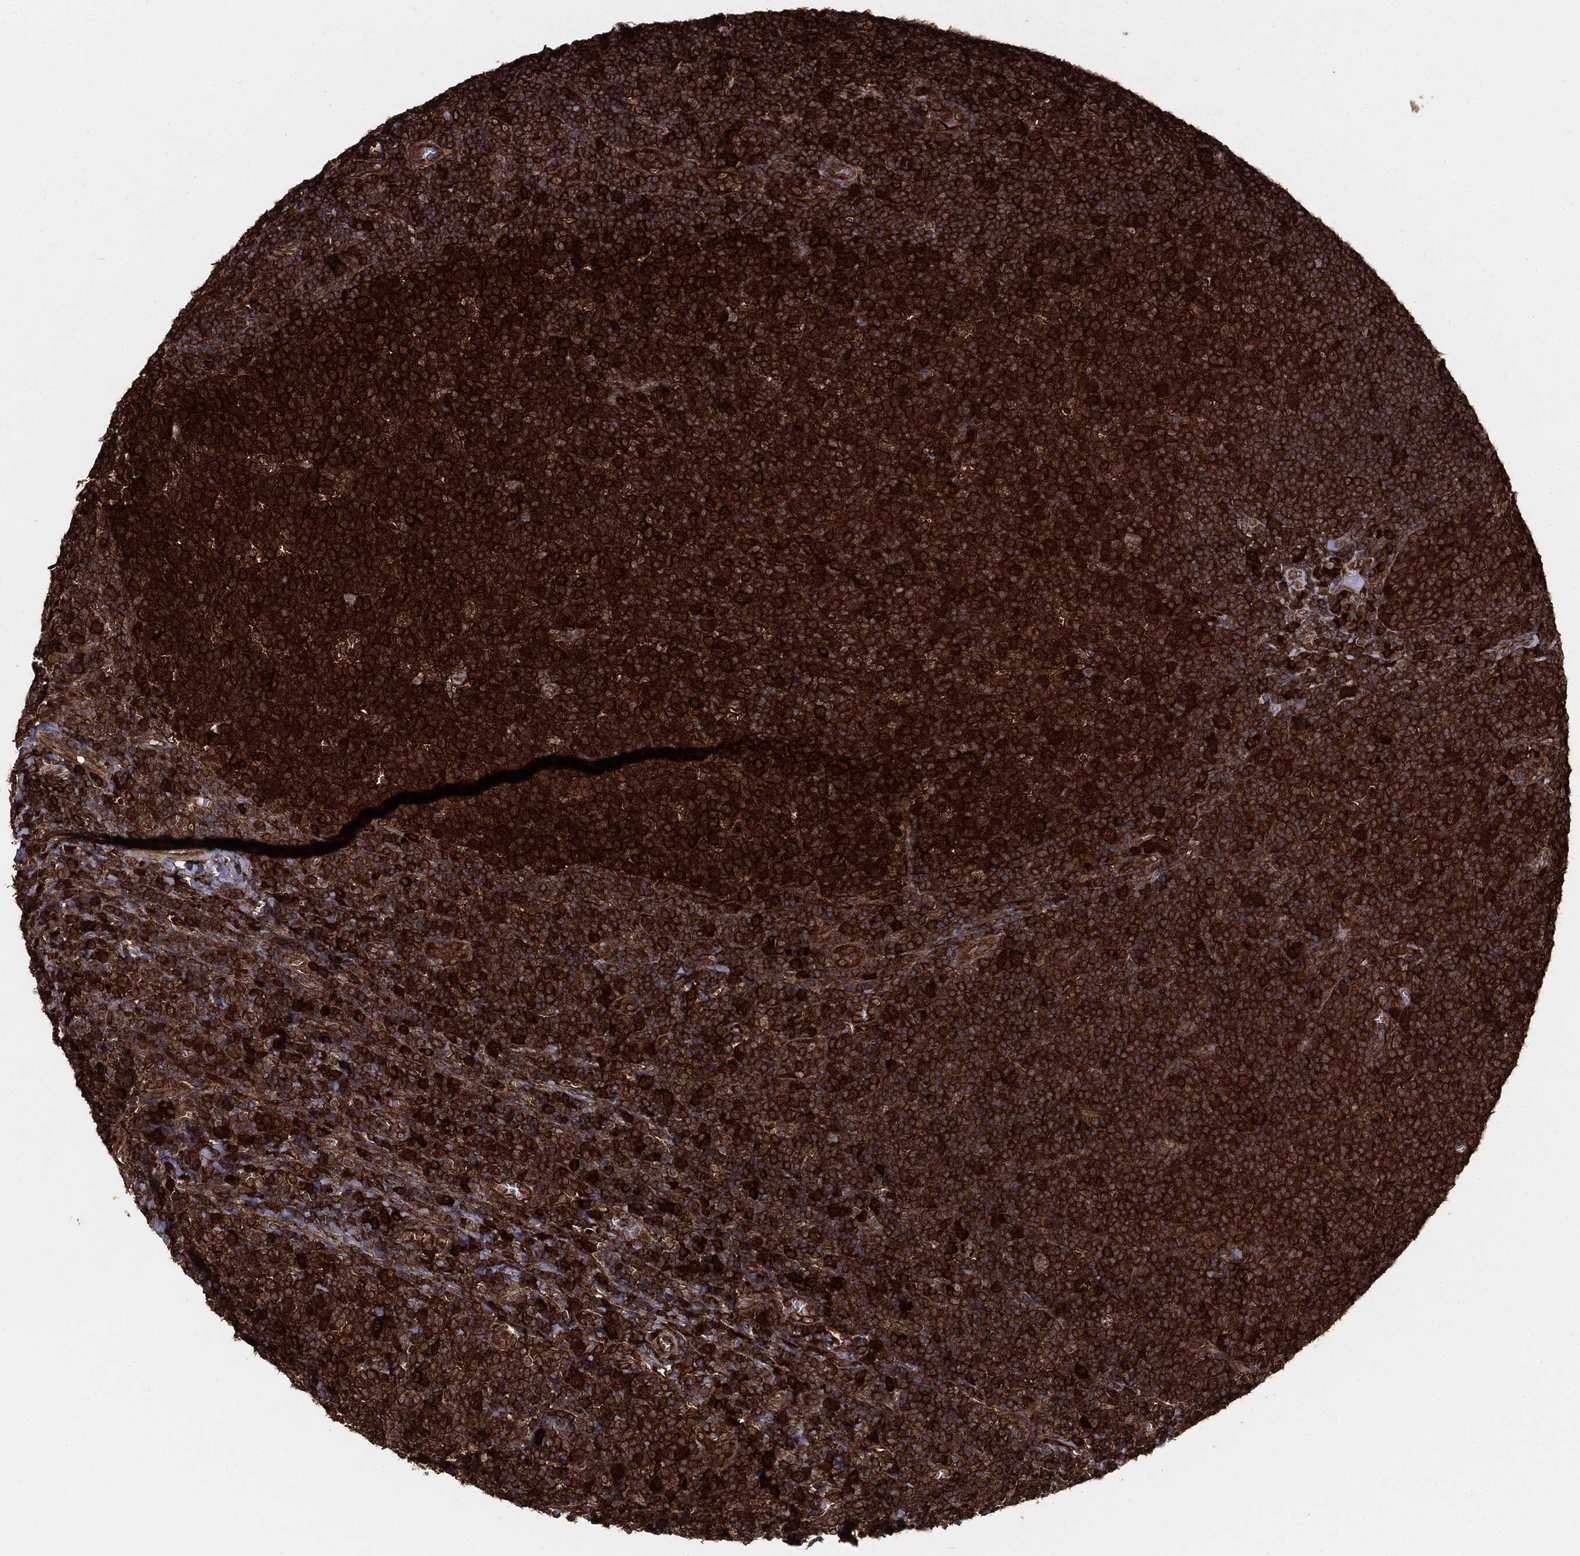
{"staining": {"intensity": "strong", "quantity": ">75%", "location": "cytoplasmic/membranous"}, "tissue": "tonsil", "cell_type": "Germinal center cells", "image_type": "normal", "snomed": [{"axis": "morphology", "description": "Normal tissue, NOS"}, {"axis": "topography", "description": "Tonsil"}], "caption": "Tonsil stained with IHC exhibits strong cytoplasmic/membranous positivity in about >75% of germinal center cells.", "gene": "NME1", "patient": {"sex": "female", "age": 5}}